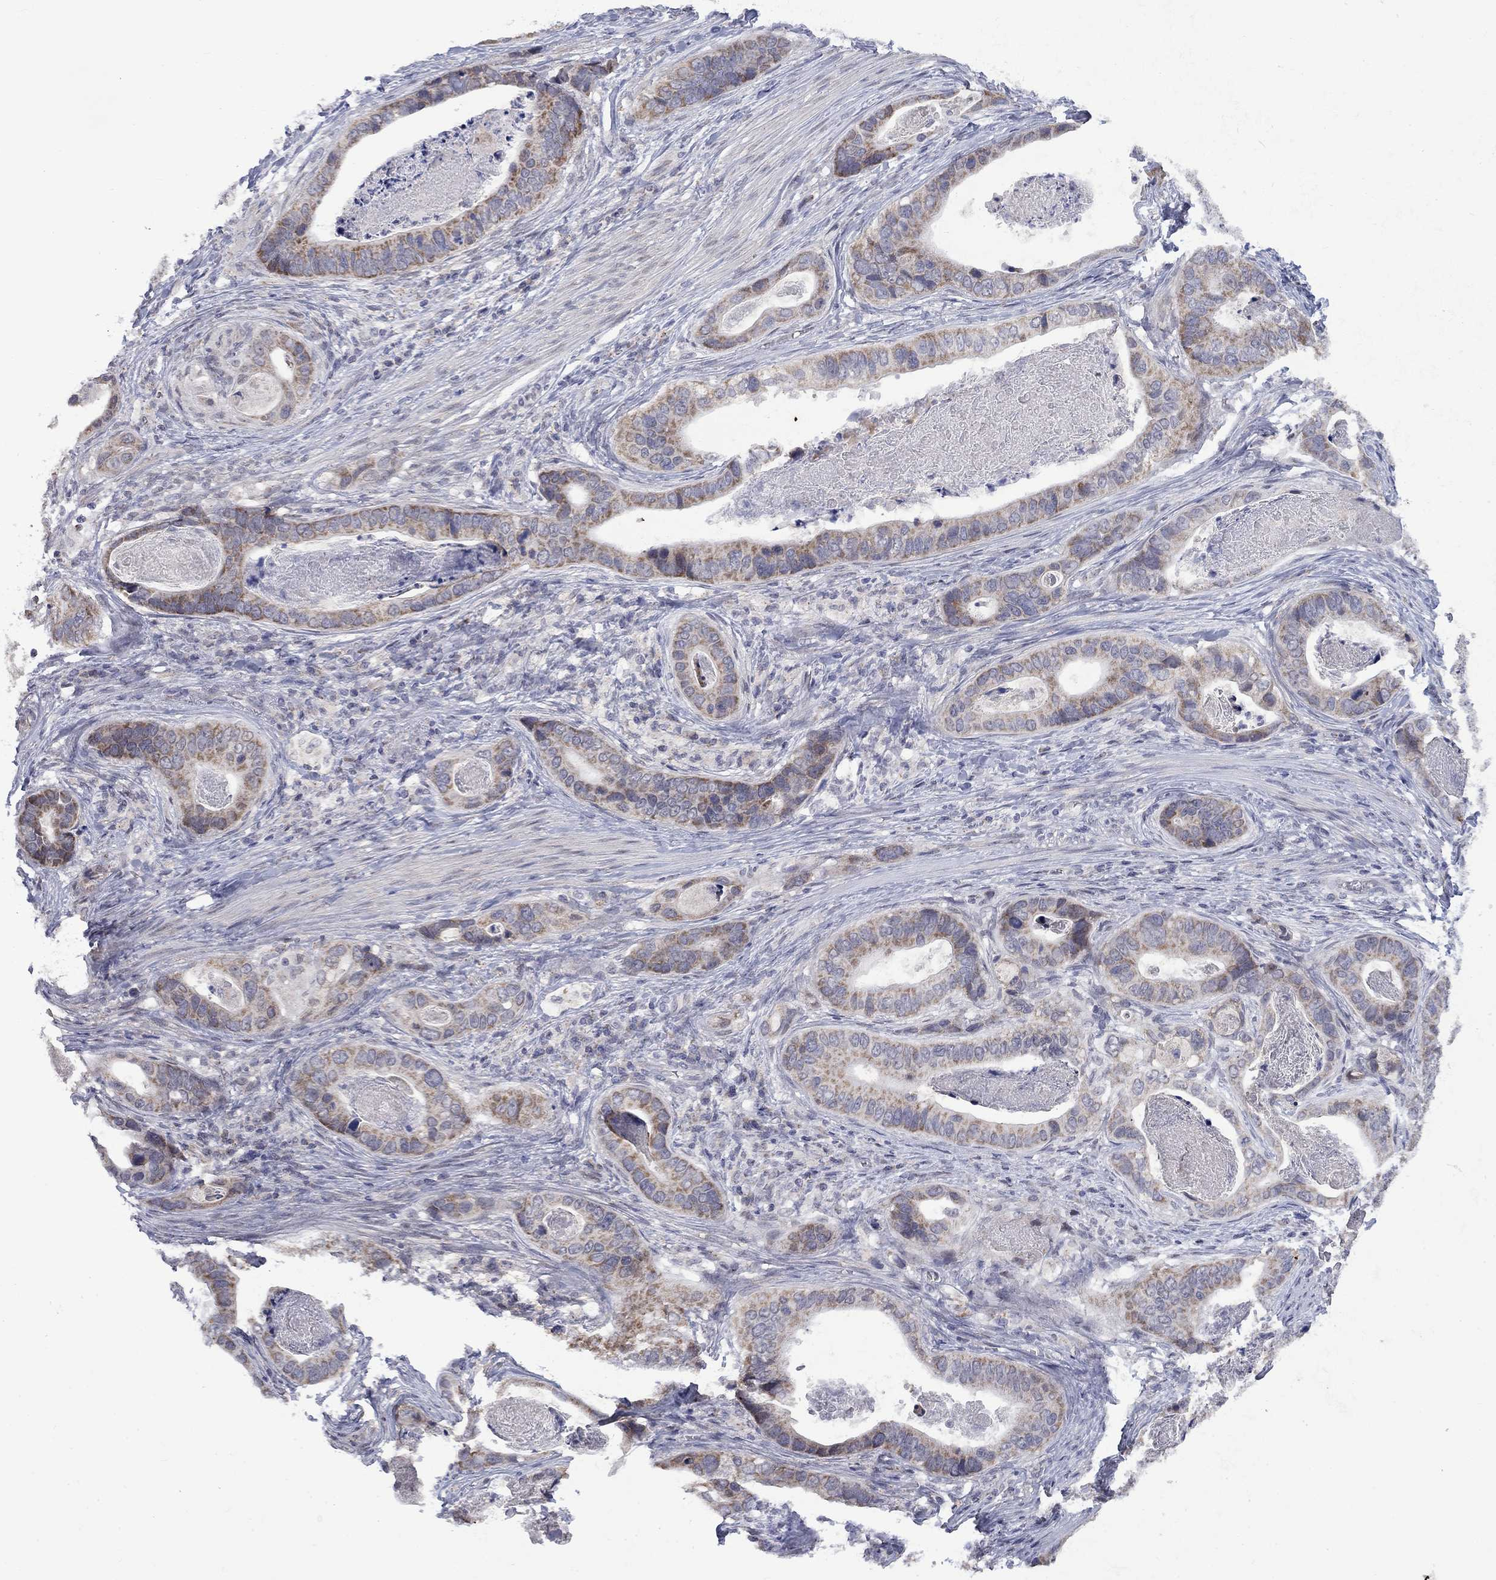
{"staining": {"intensity": "moderate", "quantity": "<25%", "location": "cytoplasmic/membranous"}, "tissue": "stomach cancer", "cell_type": "Tumor cells", "image_type": "cancer", "snomed": [{"axis": "morphology", "description": "Adenocarcinoma, NOS"}, {"axis": "topography", "description": "Stomach"}], "caption": "The histopathology image shows staining of stomach cancer, revealing moderate cytoplasmic/membranous protein expression (brown color) within tumor cells.", "gene": "KCNJ16", "patient": {"sex": "male", "age": 84}}